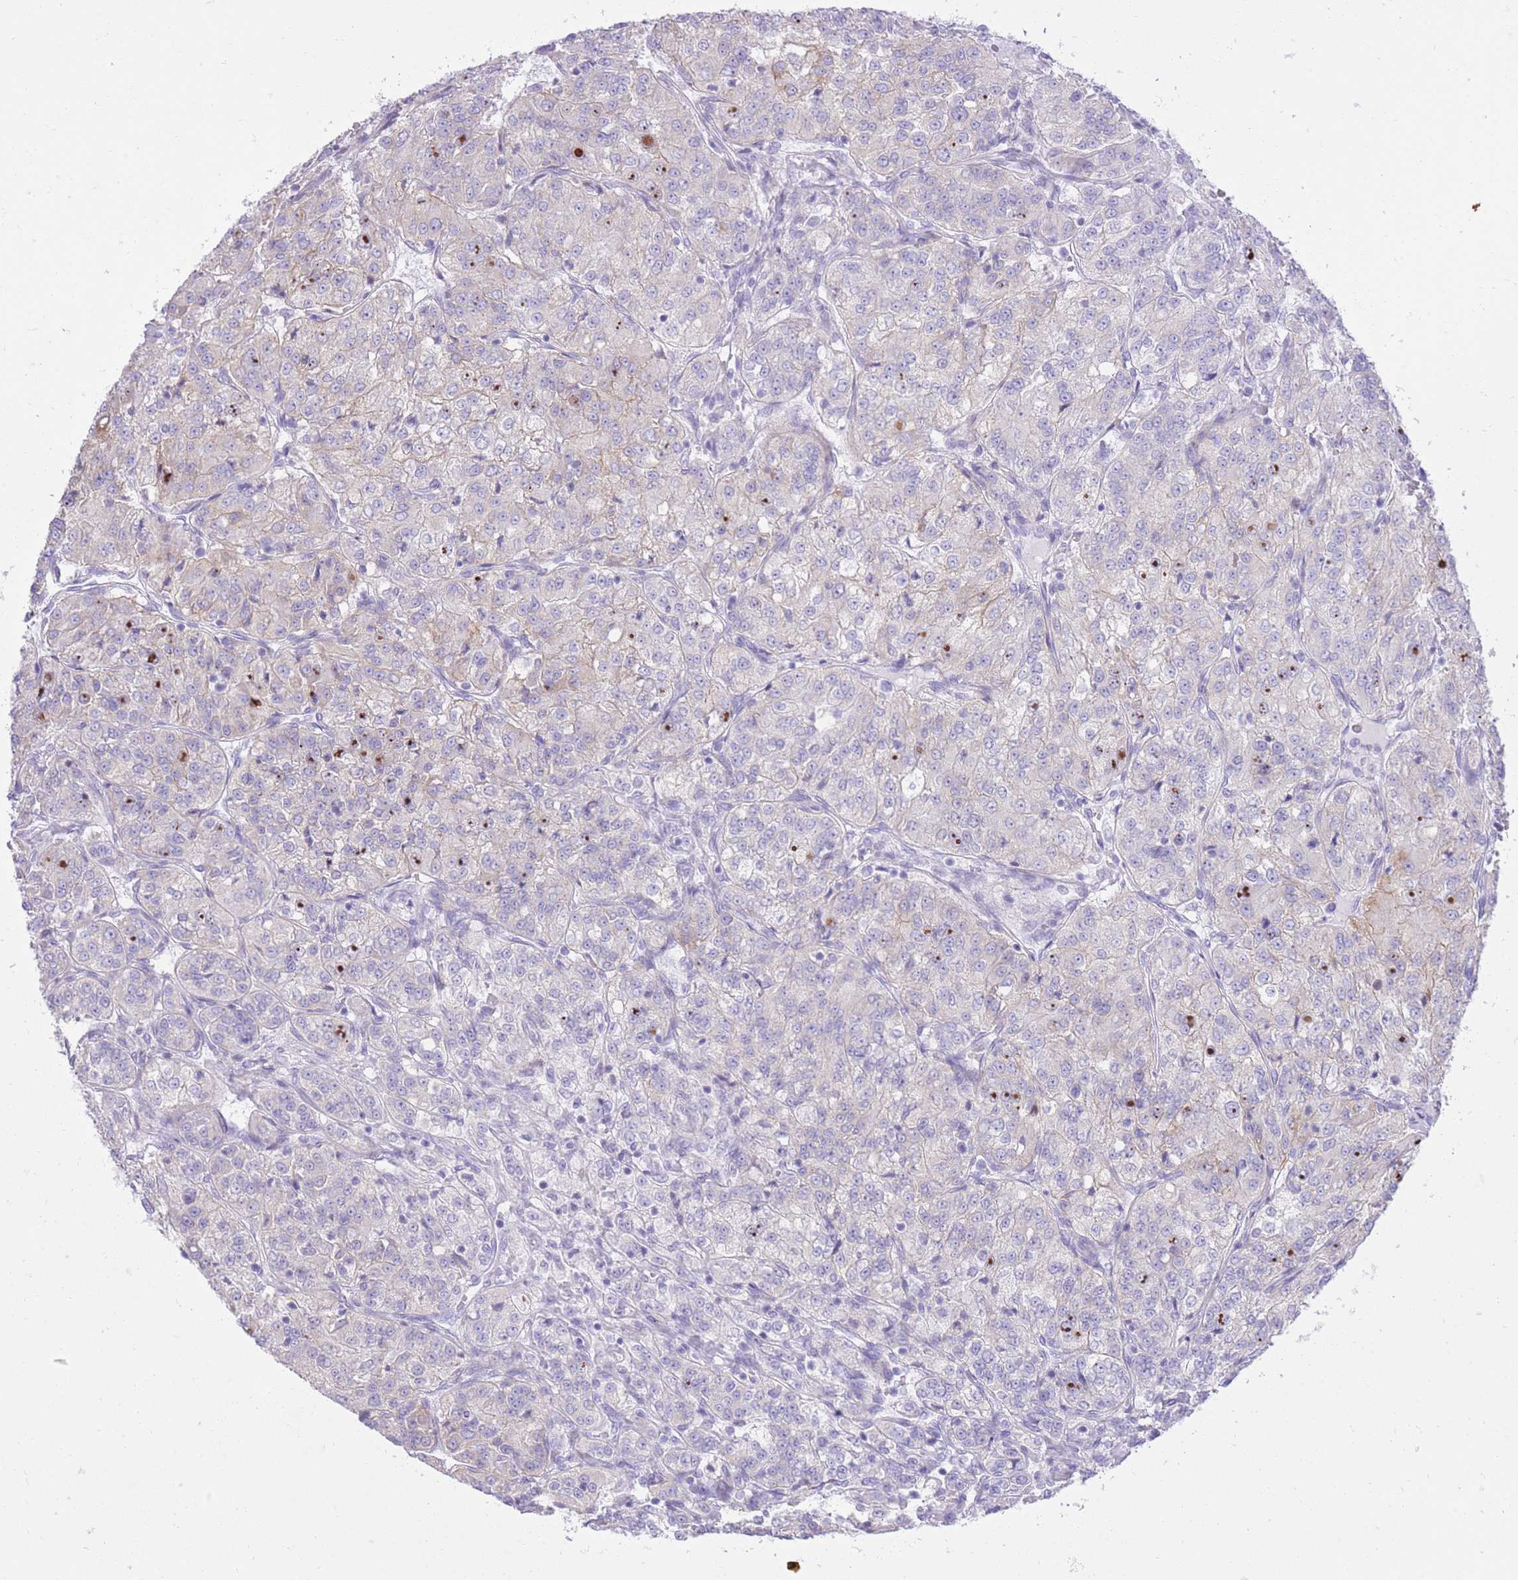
{"staining": {"intensity": "negative", "quantity": "none", "location": "none"}, "tissue": "renal cancer", "cell_type": "Tumor cells", "image_type": "cancer", "snomed": [{"axis": "morphology", "description": "Adenocarcinoma, NOS"}, {"axis": "topography", "description": "Kidney"}], "caption": "Immunohistochemical staining of human renal cancer shows no significant staining in tumor cells.", "gene": "SLC4A4", "patient": {"sex": "female", "age": 63}}